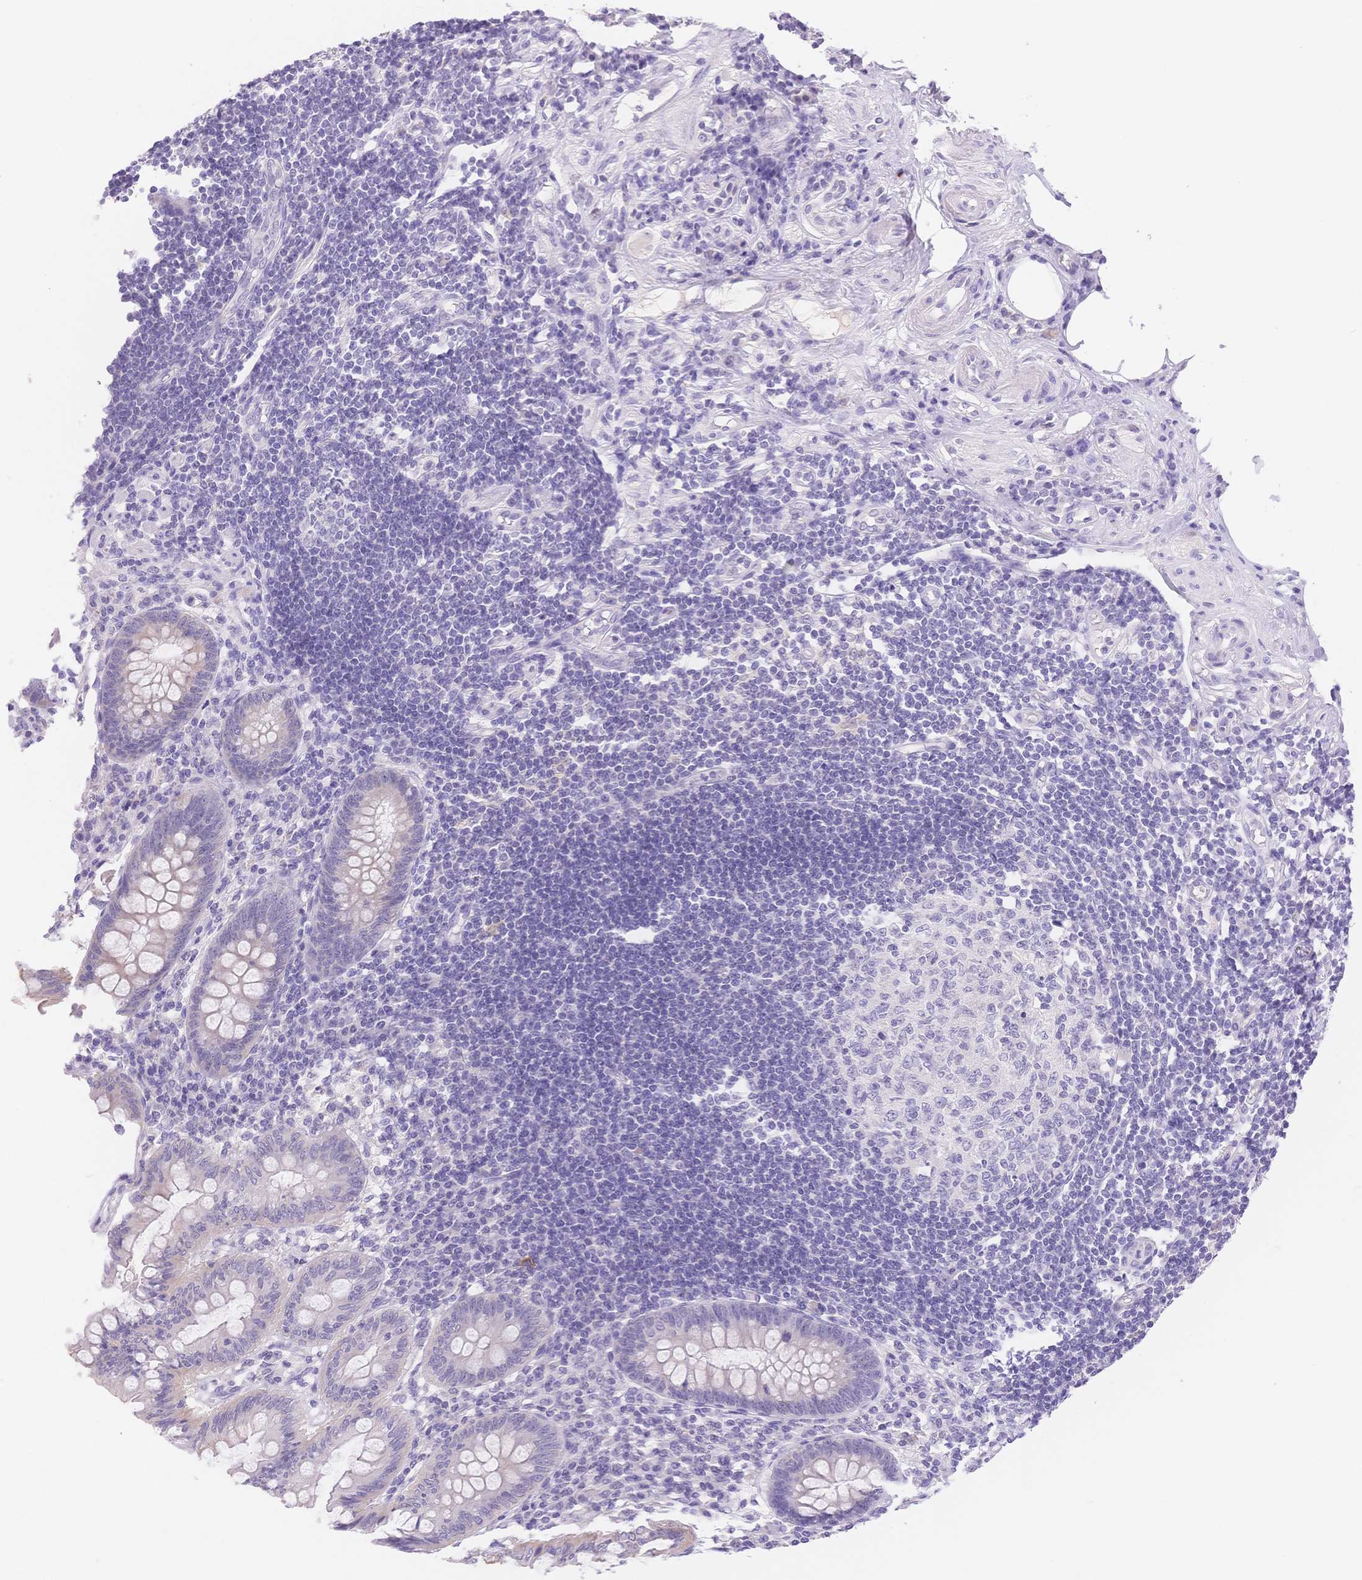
{"staining": {"intensity": "negative", "quantity": "none", "location": "none"}, "tissue": "appendix", "cell_type": "Glandular cells", "image_type": "normal", "snomed": [{"axis": "morphology", "description": "Normal tissue, NOS"}, {"axis": "topography", "description": "Appendix"}], "caption": "High power microscopy histopathology image of an IHC photomicrograph of normal appendix, revealing no significant positivity in glandular cells.", "gene": "MYOM1", "patient": {"sex": "female", "age": 57}}